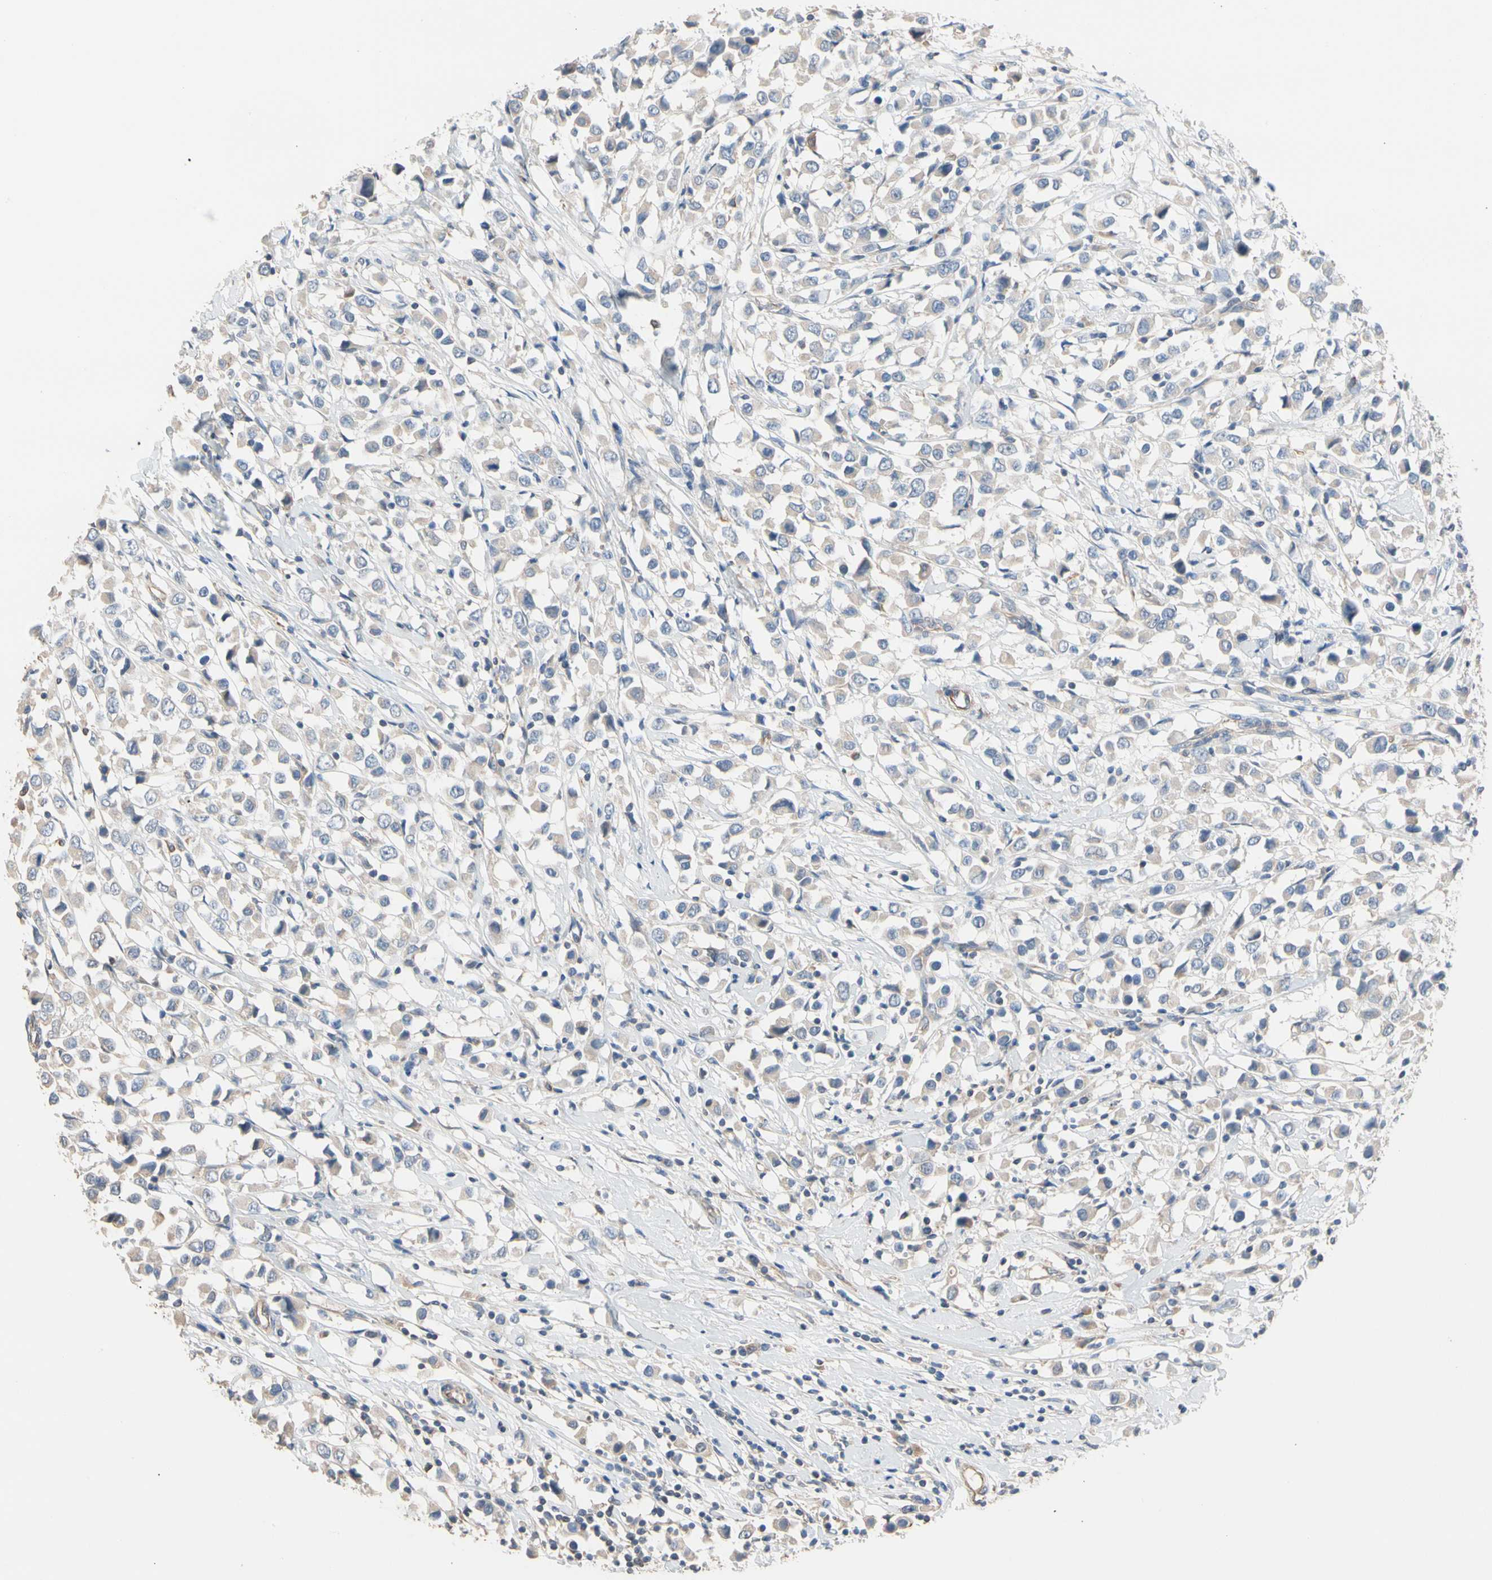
{"staining": {"intensity": "weak", "quantity": "25%-75%", "location": "cytoplasmic/membranous"}, "tissue": "breast cancer", "cell_type": "Tumor cells", "image_type": "cancer", "snomed": [{"axis": "morphology", "description": "Duct carcinoma"}, {"axis": "topography", "description": "Breast"}], "caption": "Human breast cancer (invasive ductal carcinoma) stained for a protein (brown) displays weak cytoplasmic/membranous positive positivity in about 25%-75% of tumor cells.", "gene": "BBOX1", "patient": {"sex": "female", "age": 61}}